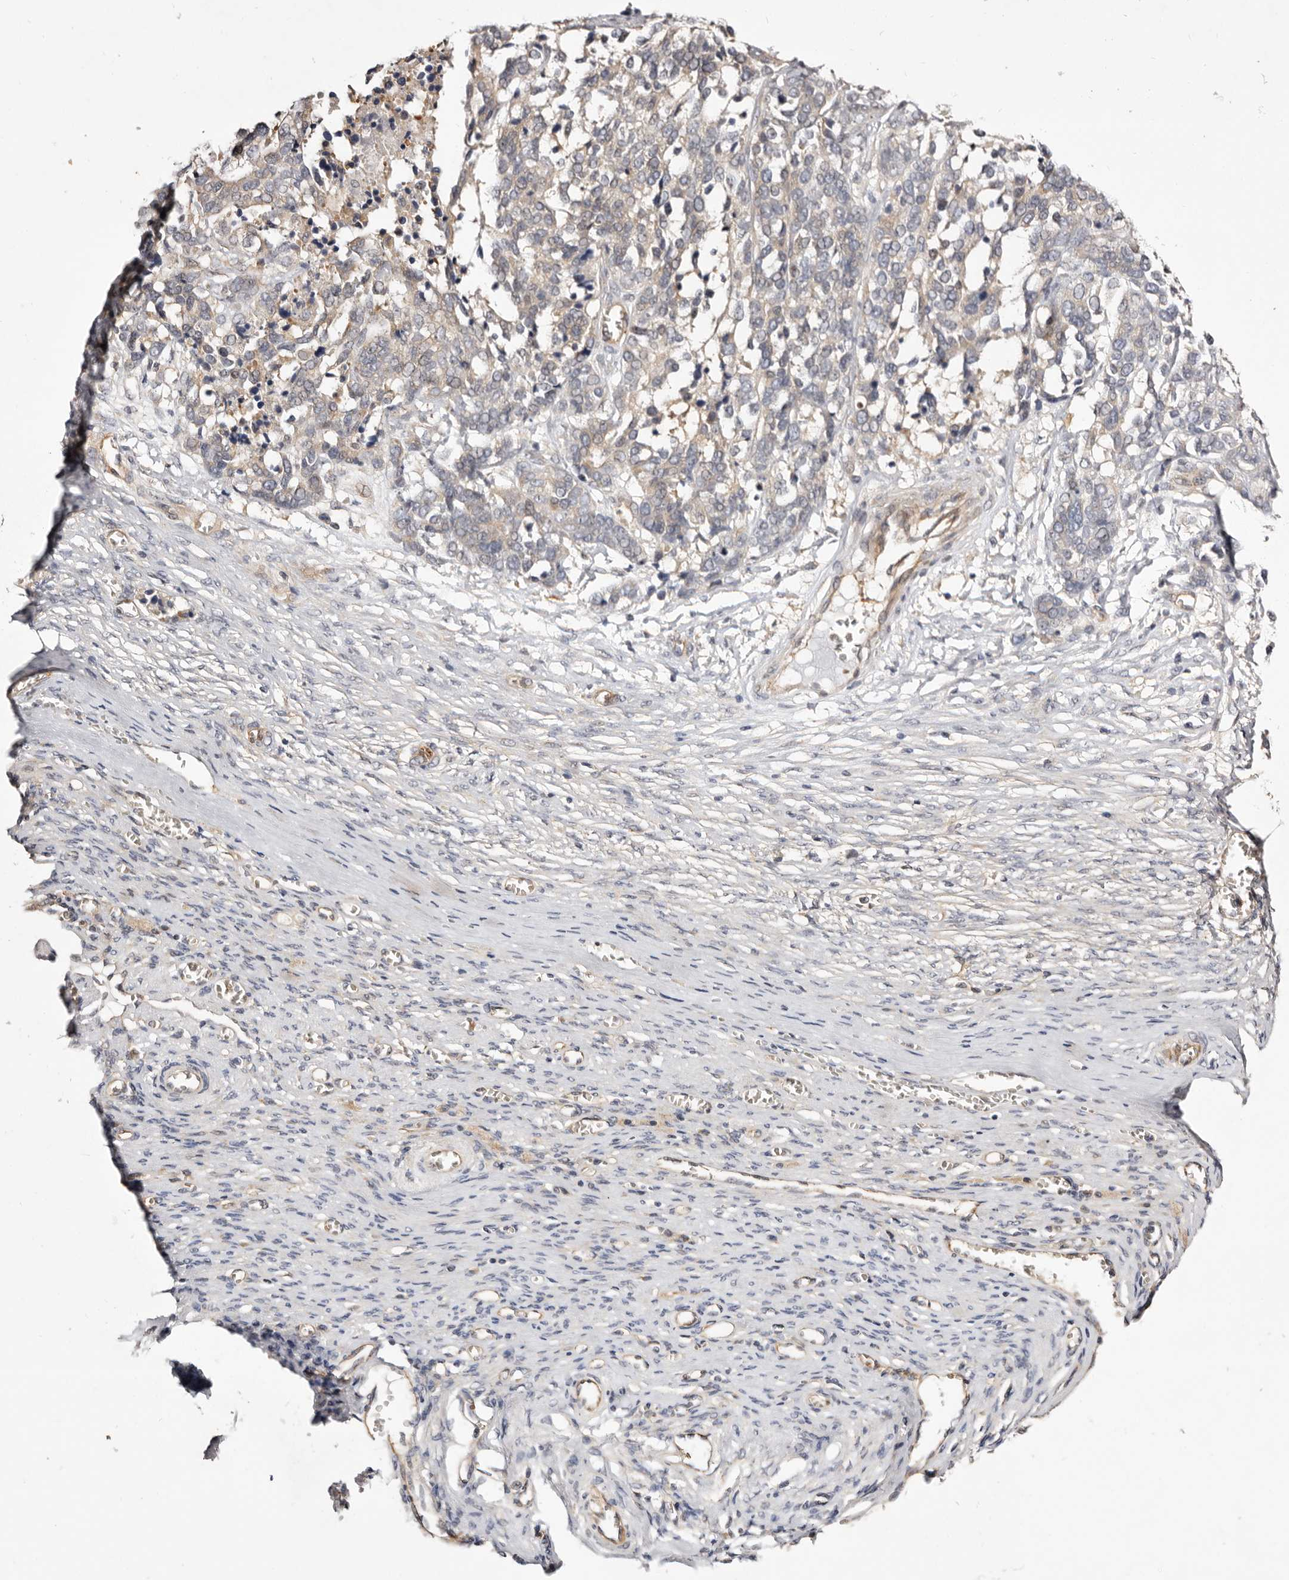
{"staining": {"intensity": "weak", "quantity": "<25%", "location": "cytoplasmic/membranous"}, "tissue": "ovarian cancer", "cell_type": "Tumor cells", "image_type": "cancer", "snomed": [{"axis": "morphology", "description": "Cystadenocarcinoma, serous, NOS"}, {"axis": "topography", "description": "Ovary"}], "caption": "Tumor cells are negative for brown protein staining in ovarian serous cystadenocarcinoma.", "gene": "PANK4", "patient": {"sex": "female", "age": 44}}